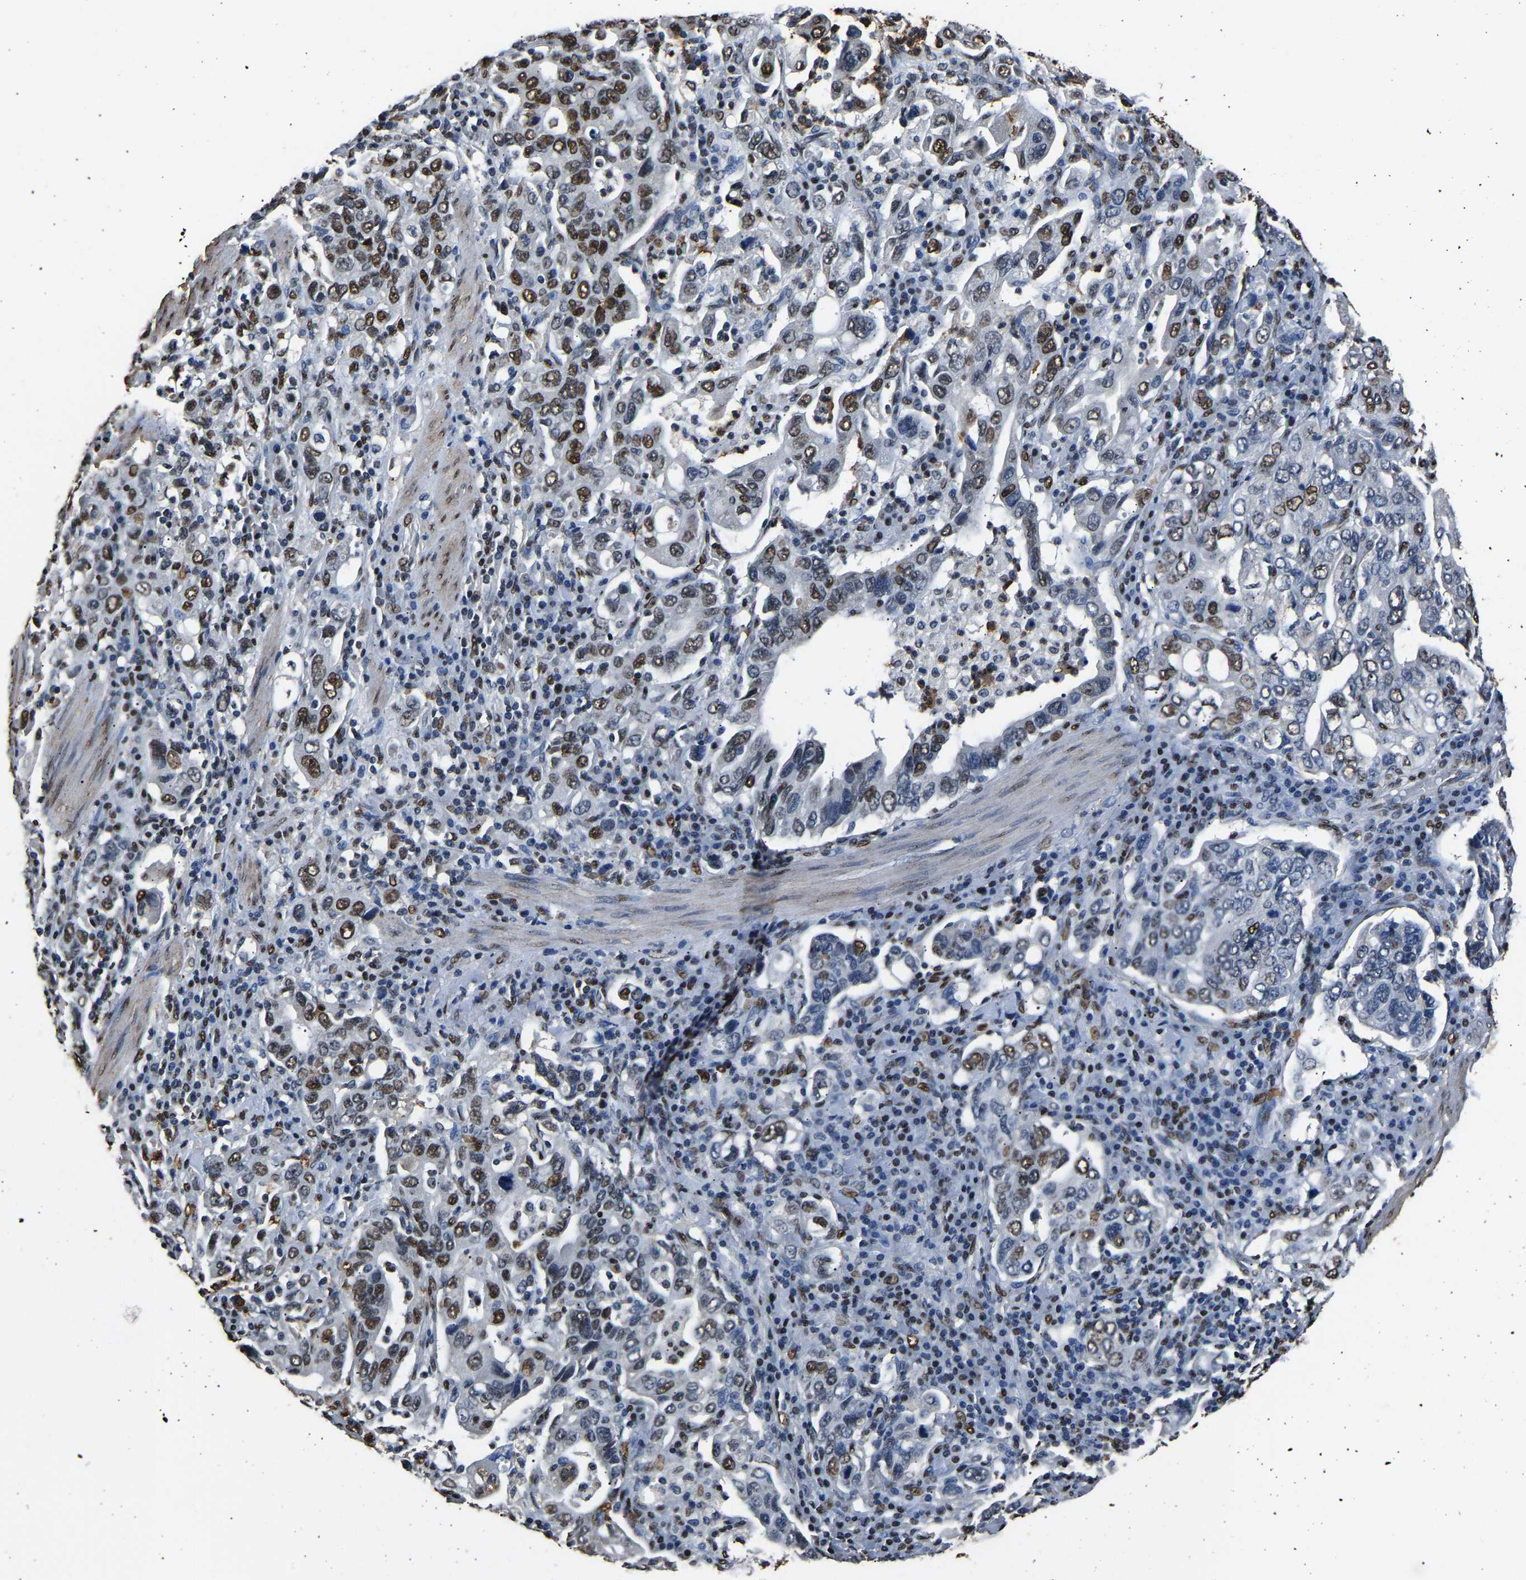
{"staining": {"intensity": "strong", "quantity": "25%-75%", "location": "nuclear"}, "tissue": "stomach cancer", "cell_type": "Tumor cells", "image_type": "cancer", "snomed": [{"axis": "morphology", "description": "Adenocarcinoma, NOS"}, {"axis": "topography", "description": "Stomach, upper"}], "caption": "A histopathology image of human adenocarcinoma (stomach) stained for a protein exhibits strong nuclear brown staining in tumor cells.", "gene": "SAFB", "patient": {"sex": "male", "age": 62}}